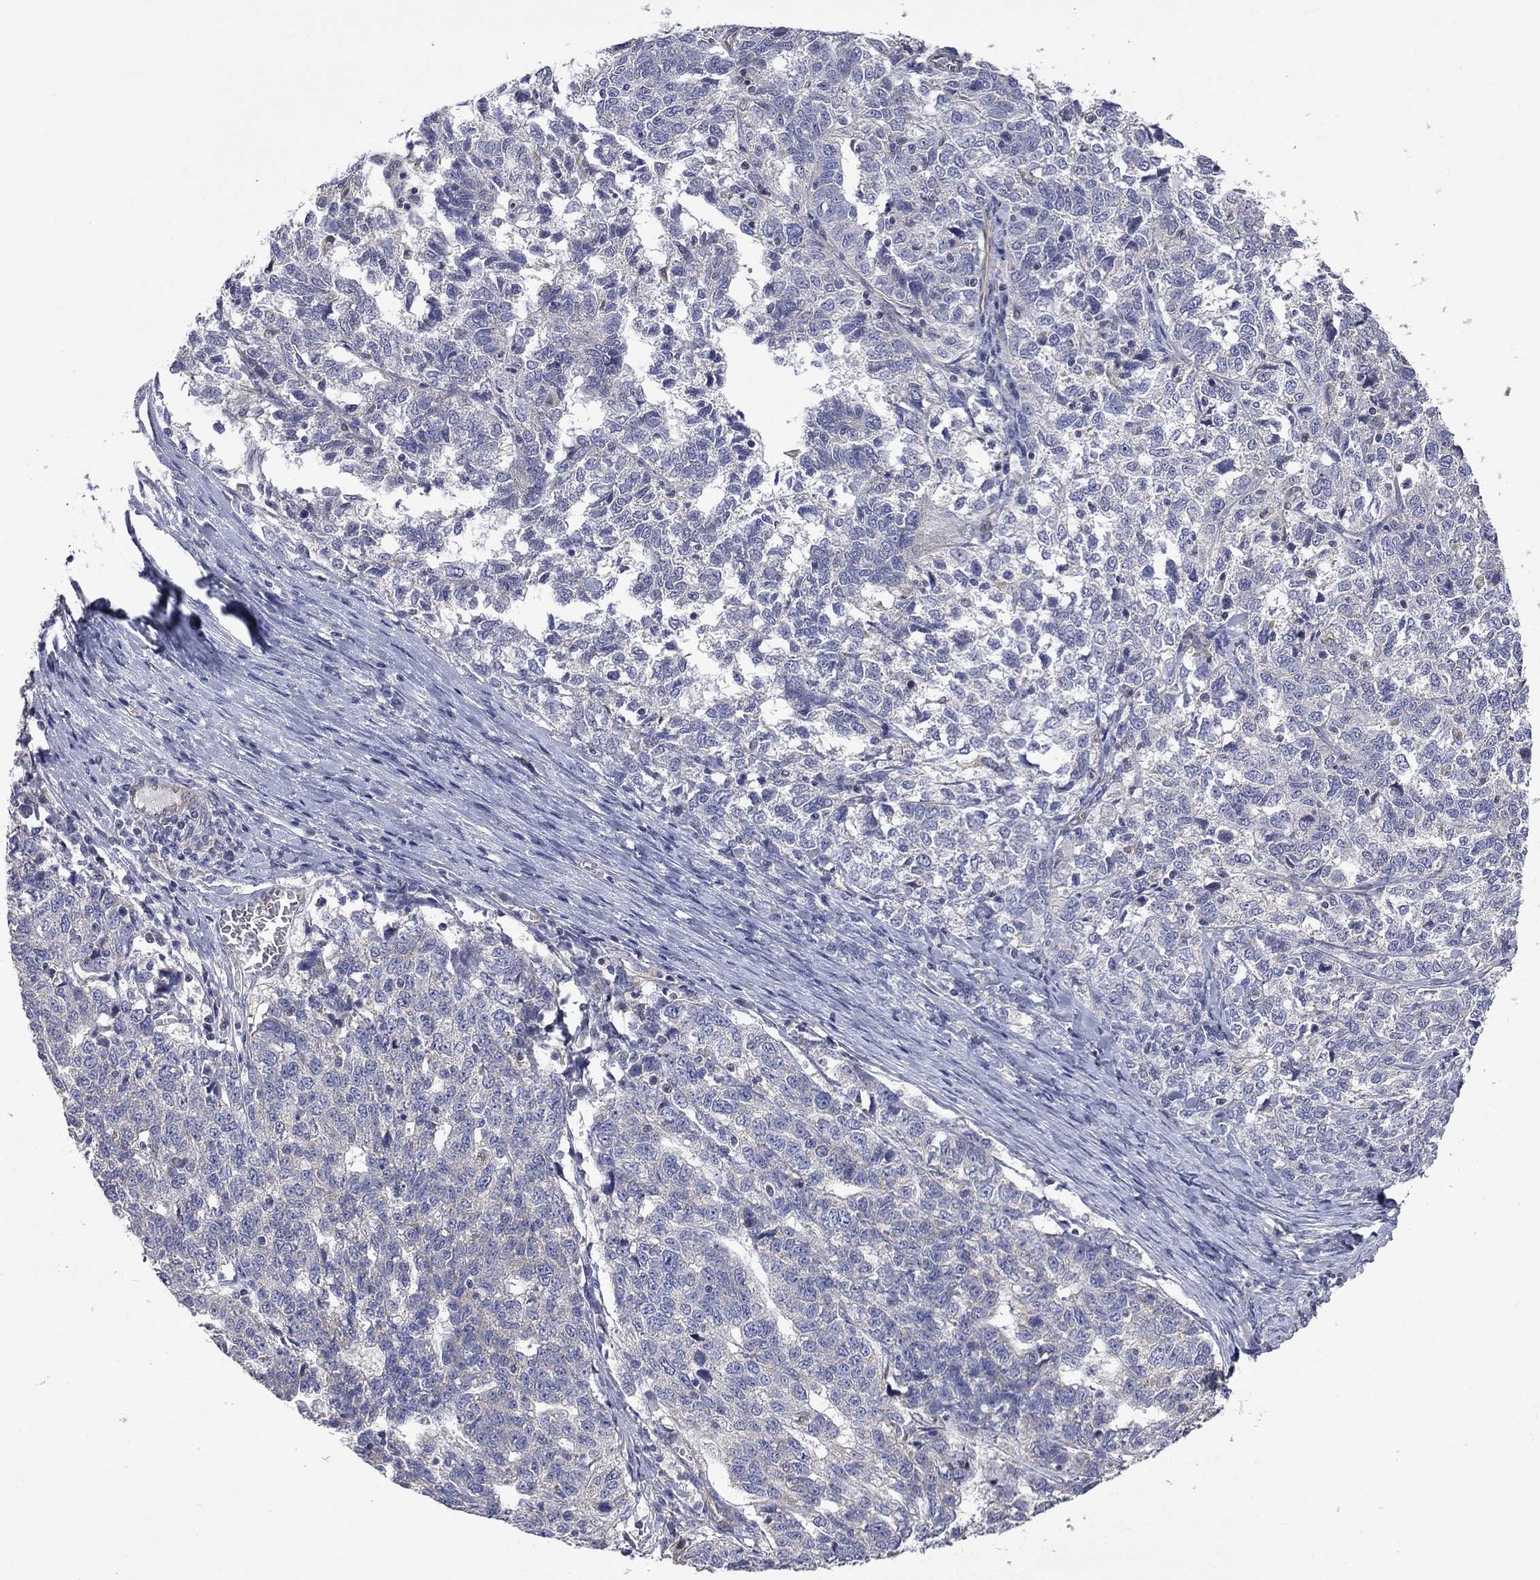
{"staining": {"intensity": "negative", "quantity": "none", "location": "none"}, "tissue": "ovarian cancer", "cell_type": "Tumor cells", "image_type": "cancer", "snomed": [{"axis": "morphology", "description": "Cystadenocarcinoma, serous, NOS"}, {"axis": "topography", "description": "Ovary"}], "caption": "IHC histopathology image of ovarian serous cystadenocarcinoma stained for a protein (brown), which exhibits no positivity in tumor cells.", "gene": "CAMKK2", "patient": {"sex": "female", "age": 71}}